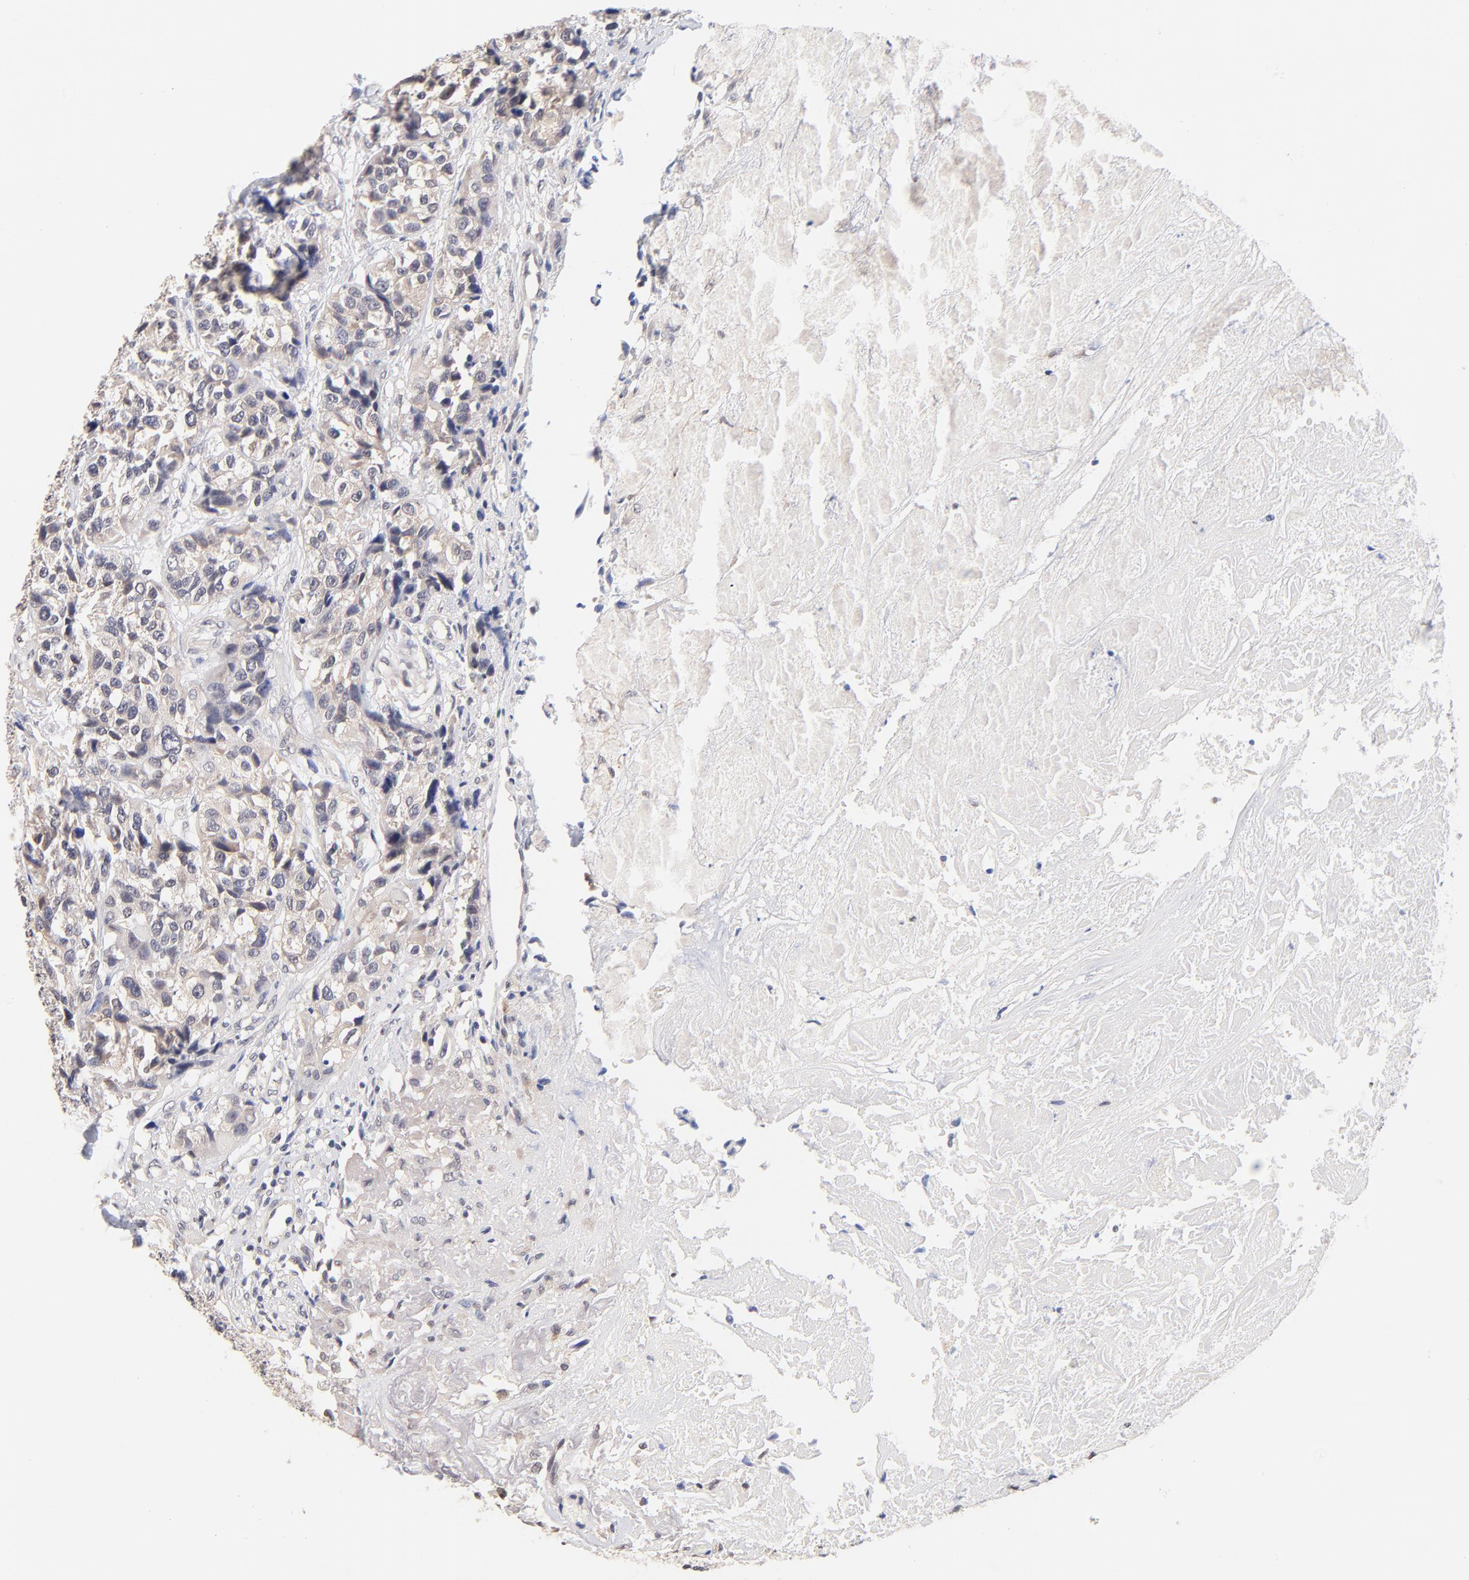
{"staining": {"intensity": "negative", "quantity": "none", "location": "none"}, "tissue": "urothelial cancer", "cell_type": "Tumor cells", "image_type": "cancer", "snomed": [{"axis": "morphology", "description": "Urothelial carcinoma, High grade"}, {"axis": "topography", "description": "Urinary bladder"}], "caption": "High-grade urothelial carcinoma was stained to show a protein in brown. There is no significant positivity in tumor cells. (Stains: DAB (3,3'-diaminobenzidine) IHC with hematoxylin counter stain, Microscopy: brightfield microscopy at high magnification).", "gene": "RIBC2", "patient": {"sex": "female", "age": 81}}